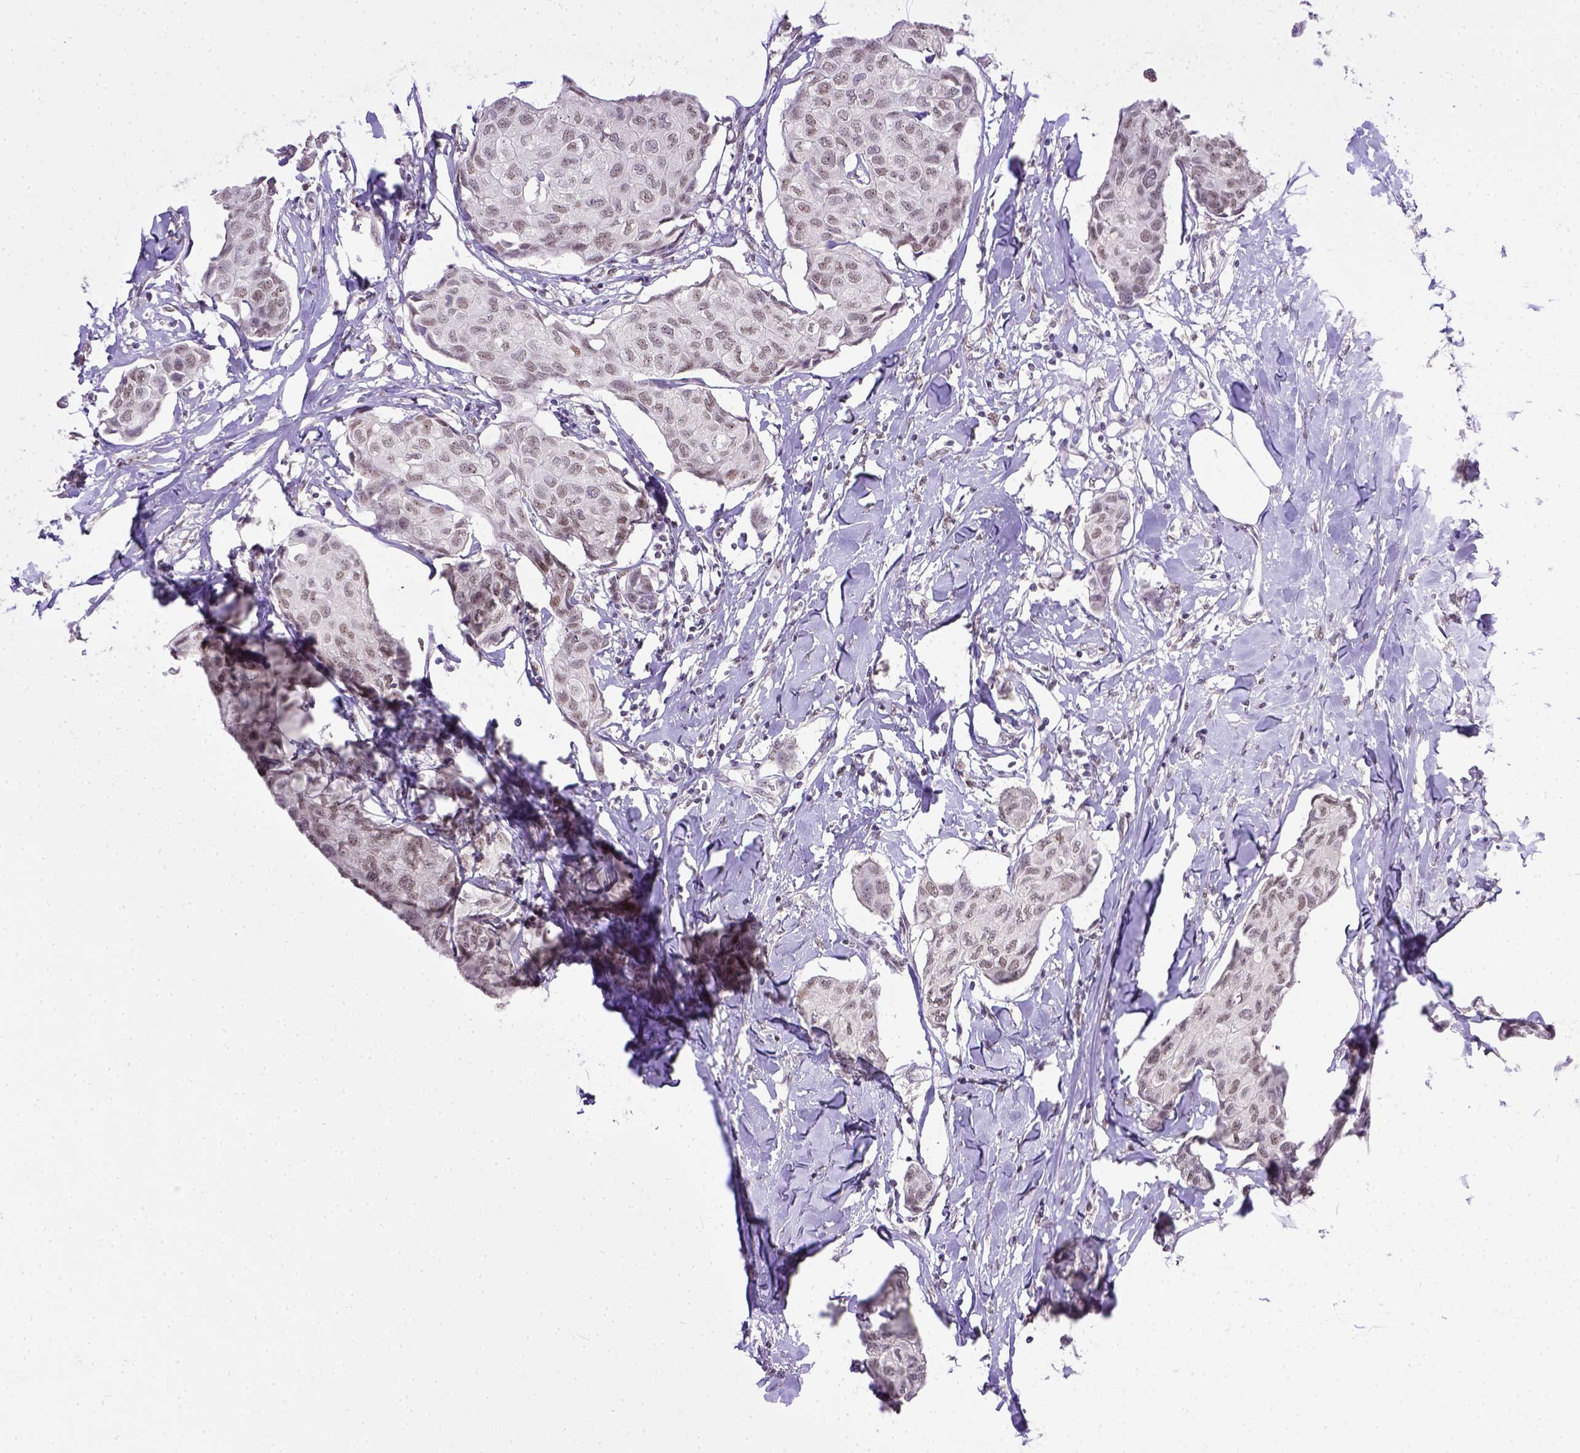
{"staining": {"intensity": "weak", "quantity": ">75%", "location": "nuclear"}, "tissue": "breast cancer", "cell_type": "Tumor cells", "image_type": "cancer", "snomed": [{"axis": "morphology", "description": "Duct carcinoma"}, {"axis": "topography", "description": "Breast"}], "caption": "This is an image of IHC staining of infiltrating ductal carcinoma (breast), which shows weak positivity in the nuclear of tumor cells.", "gene": "ERCC1", "patient": {"sex": "female", "age": 80}}